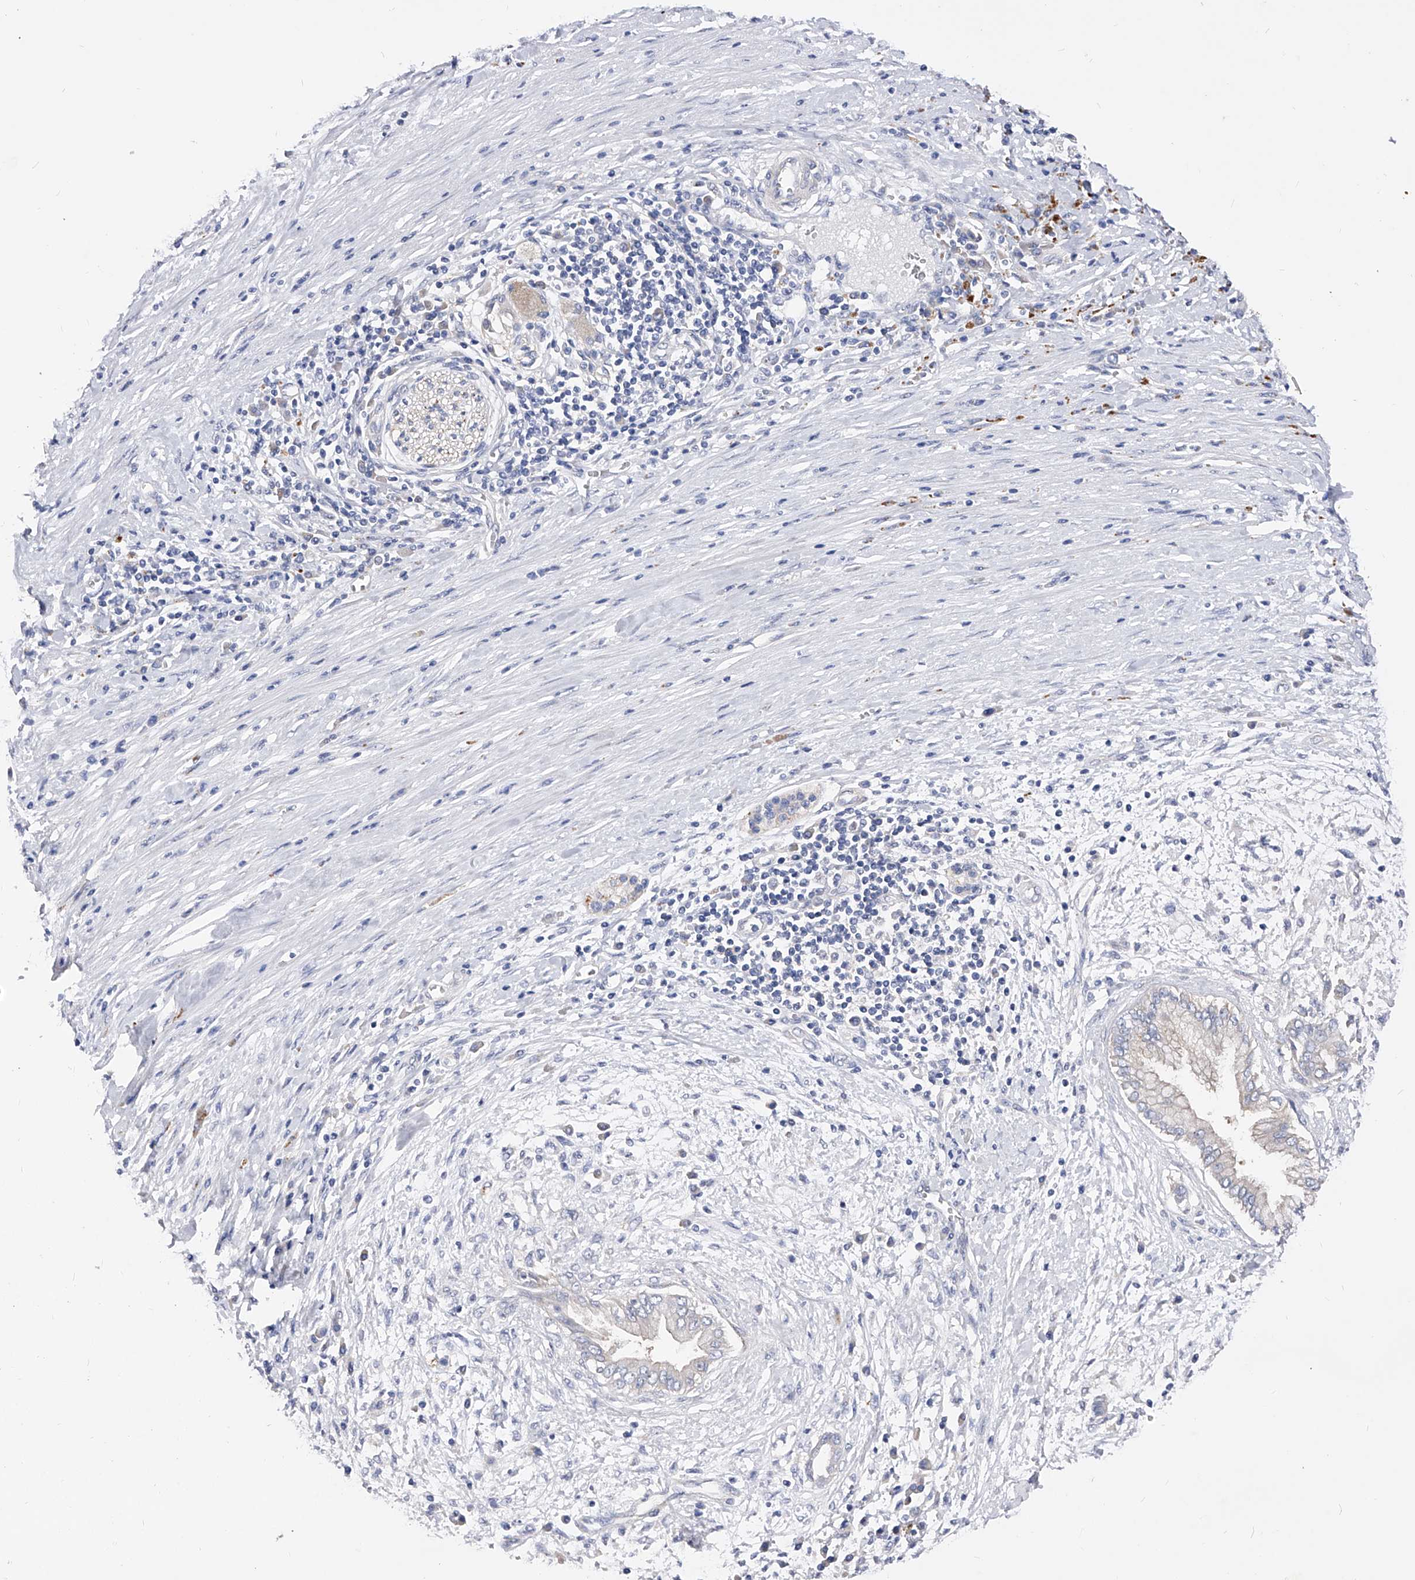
{"staining": {"intensity": "weak", "quantity": "<25%", "location": "cytoplasmic/membranous"}, "tissue": "pancreatic cancer", "cell_type": "Tumor cells", "image_type": "cancer", "snomed": [{"axis": "morphology", "description": "Adenocarcinoma, NOS"}, {"axis": "topography", "description": "Pancreas"}], "caption": "Tumor cells are negative for brown protein staining in adenocarcinoma (pancreatic).", "gene": "PPP5C", "patient": {"sex": "male", "age": 58}}